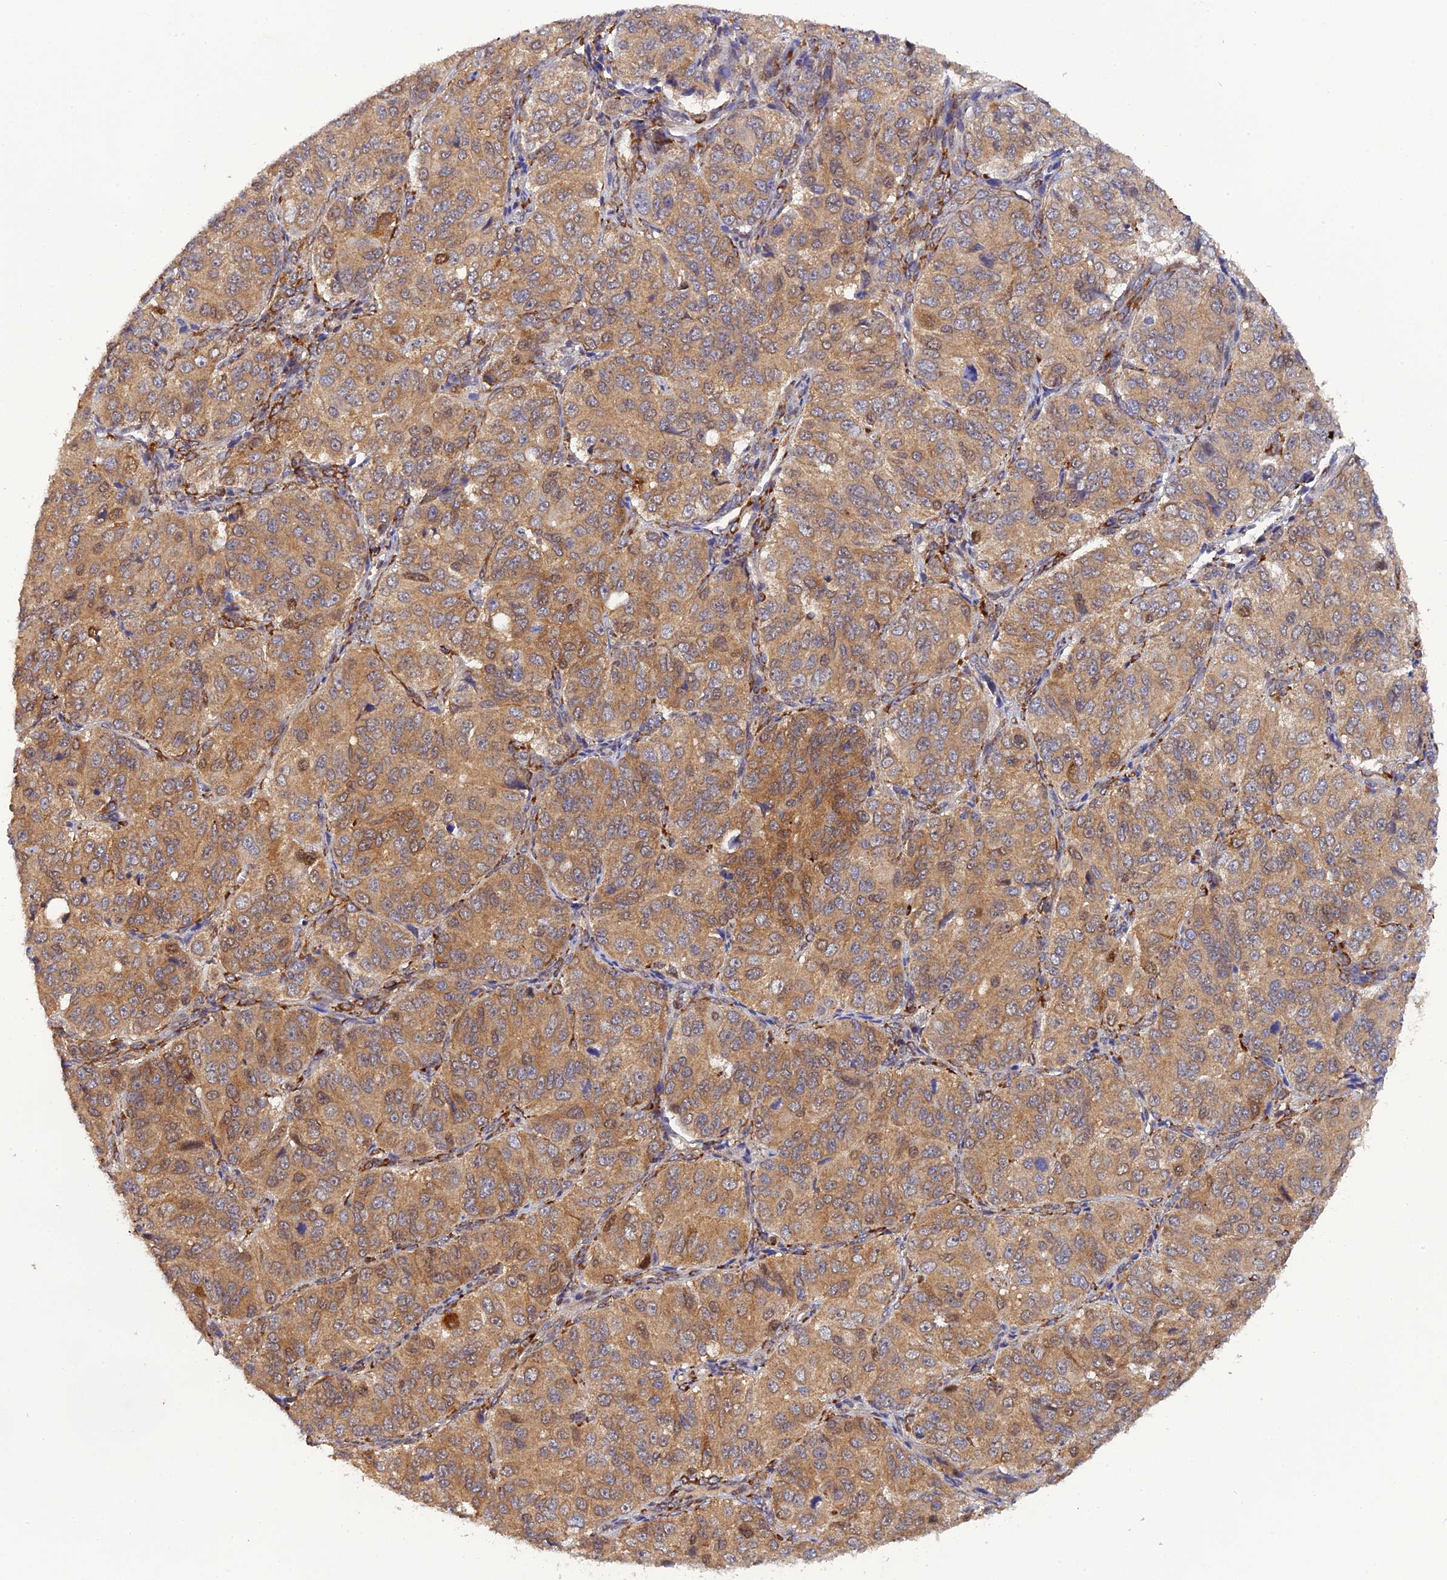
{"staining": {"intensity": "moderate", "quantity": ">75%", "location": "cytoplasmic/membranous"}, "tissue": "ovarian cancer", "cell_type": "Tumor cells", "image_type": "cancer", "snomed": [{"axis": "morphology", "description": "Carcinoma, endometroid"}, {"axis": "topography", "description": "Ovary"}], "caption": "Moderate cytoplasmic/membranous protein expression is present in approximately >75% of tumor cells in endometroid carcinoma (ovarian). The protein is stained brown, and the nuclei are stained in blue (DAB IHC with brightfield microscopy, high magnification).", "gene": "P3H3", "patient": {"sex": "female", "age": 51}}